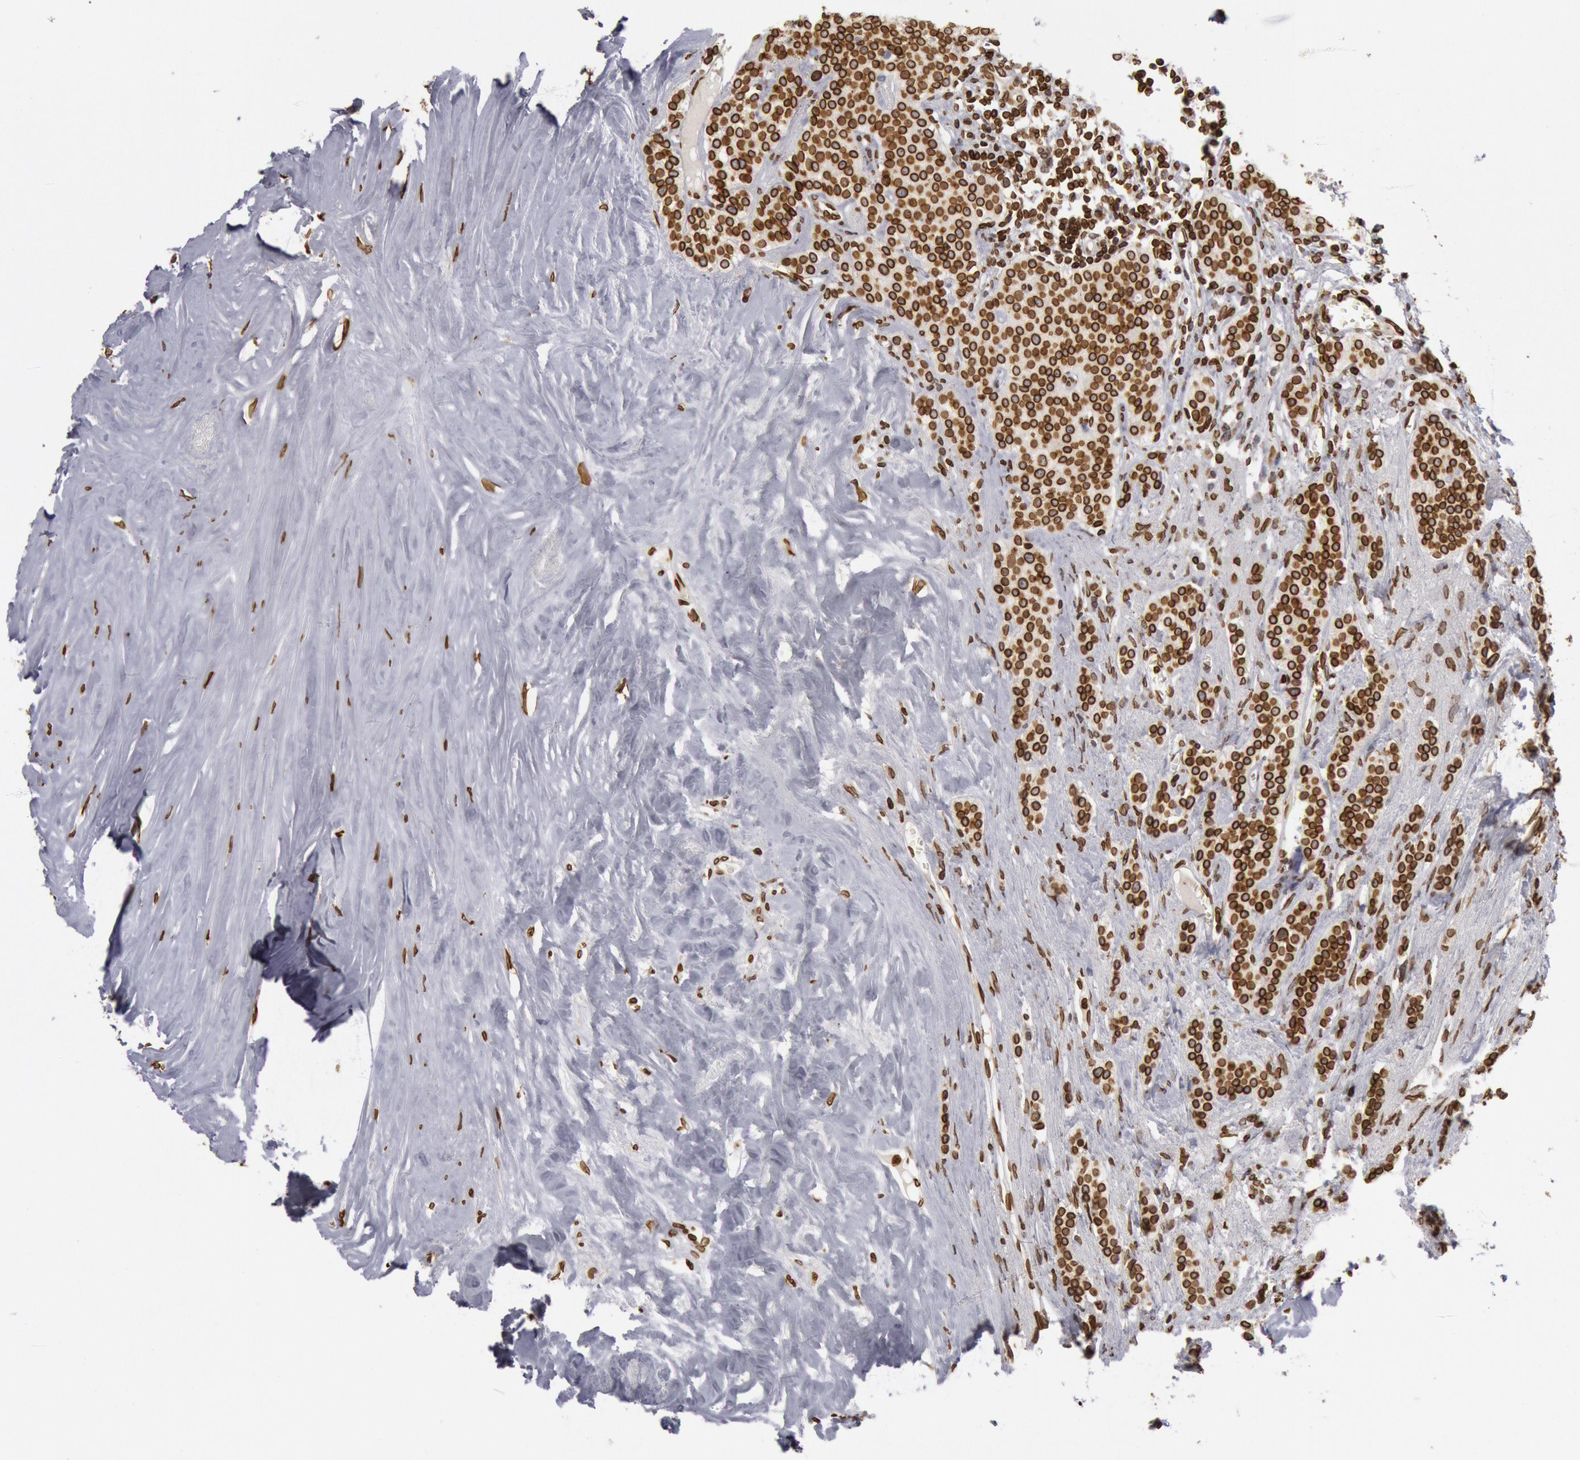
{"staining": {"intensity": "strong", "quantity": ">75%", "location": "cytoplasmic/membranous,nuclear"}, "tissue": "carcinoid", "cell_type": "Tumor cells", "image_type": "cancer", "snomed": [{"axis": "morphology", "description": "Carcinoid, malignant, NOS"}, {"axis": "topography", "description": "Small intestine"}], "caption": "Brown immunohistochemical staining in carcinoid (malignant) shows strong cytoplasmic/membranous and nuclear positivity in approximately >75% of tumor cells.", "gene": "SUN2", "patient": {"sex": "male", "age": 63}}